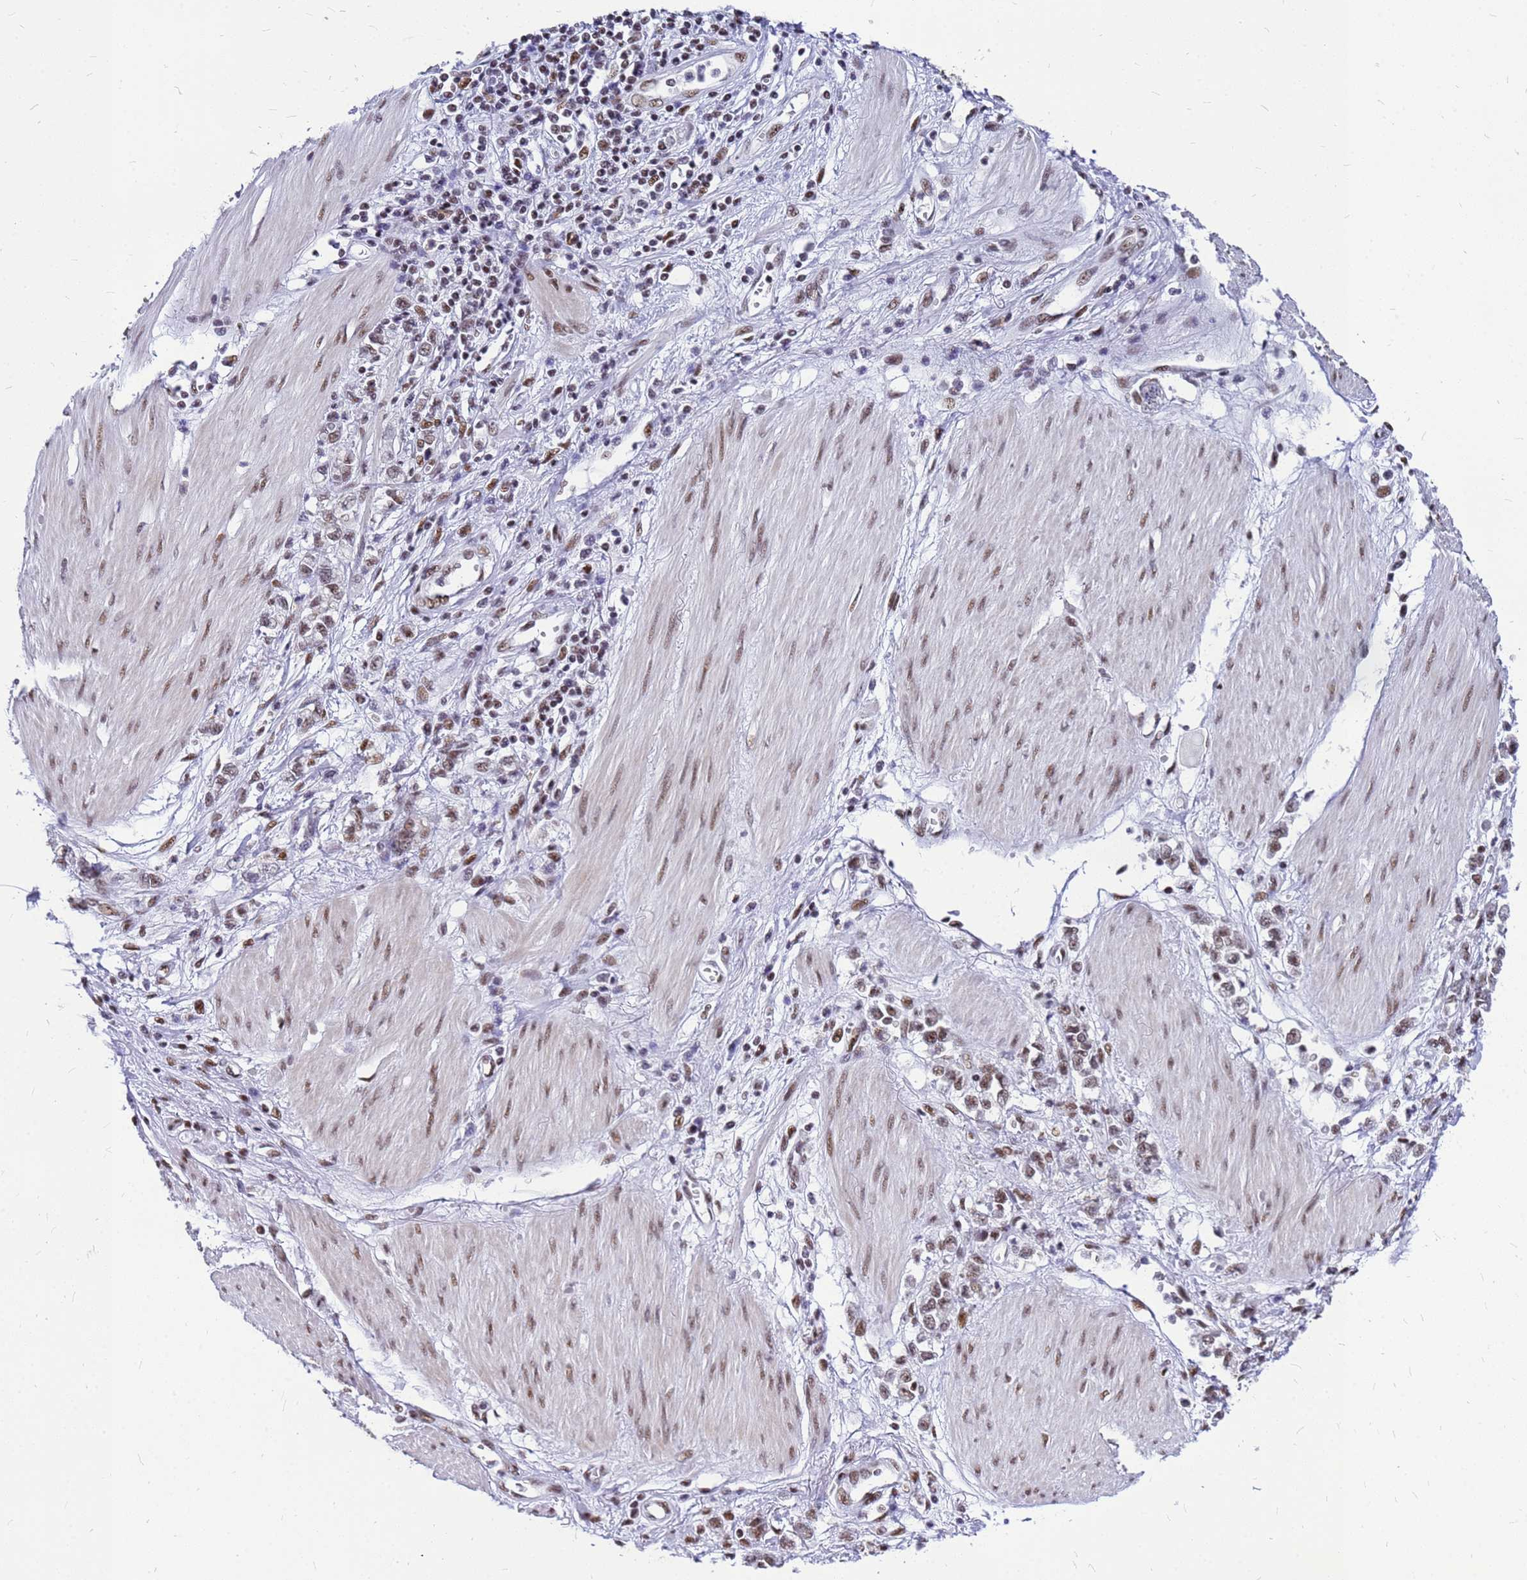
{"staining": {"intensity": "moderate", "quantity": ">75%", "location": "nuclear"}, "tissue": "stomach cancer", "cell_type": "Tumor cells", "image_type": "cancer", "snomed": [{"axis": "morphology", "description": "Adenocarcinoma, NOS"}, {"axis": "topography", "description": "Stomach"}], "caption": "Human stomach cancer (adenocarcinoma) stained with a protein marker reveals moderate staining in tumor cells.", "gene": "SART3", "patient": {"sex": "female", "age": 76}}